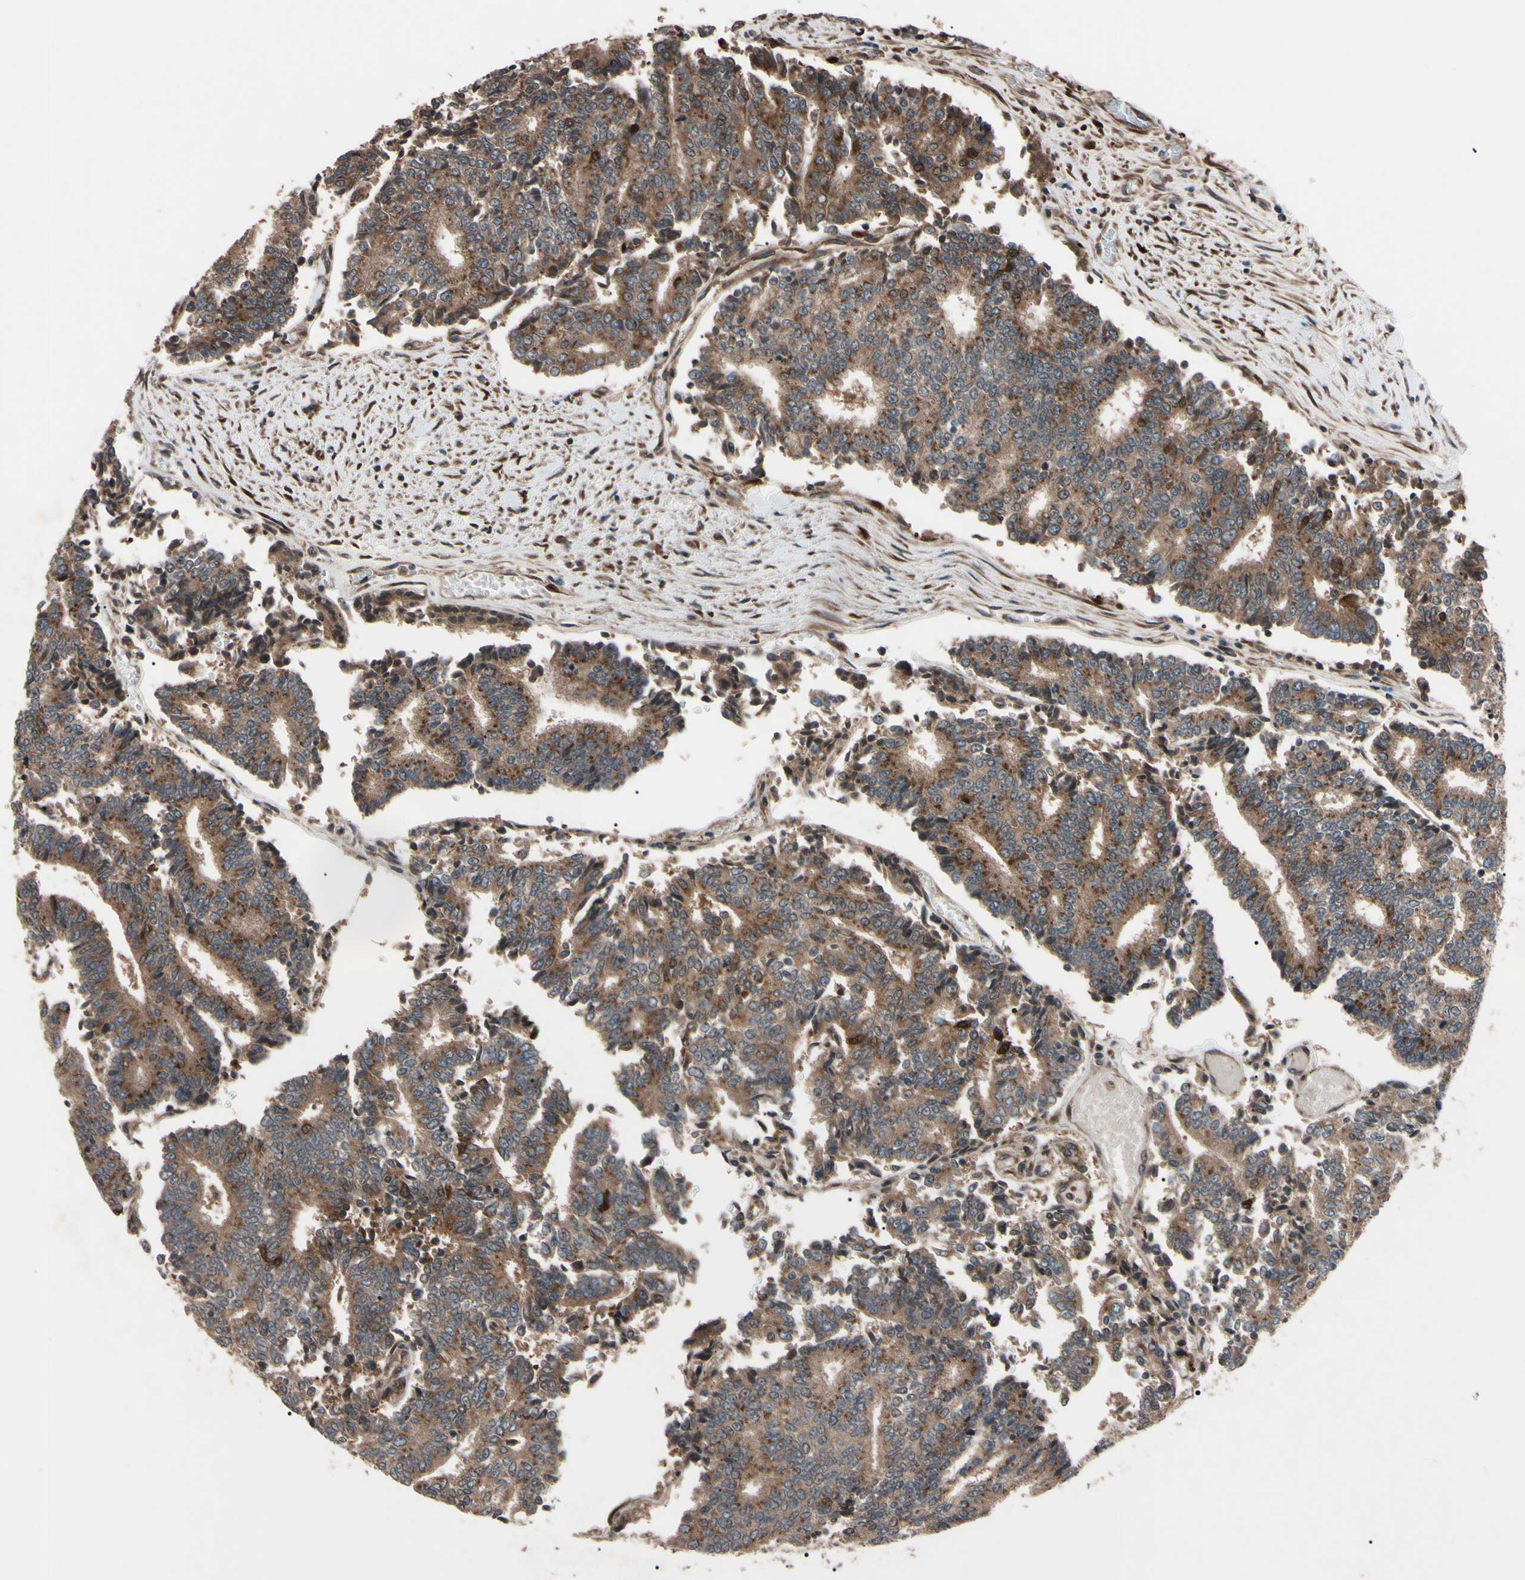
{"staining": {"intensity": "moderate", "quantity": ">75%", "location": "cytoplasmic/membranous"}, "tissue": "prostate cancer", "cell_type": "Tumor cells", "image_type": "cancer", "snomed": [{"axis": "morphology", "description": "Normal tissue, NOS"}, {"axis": "morphology", "description": "Adenocarcinoma, High grade"}, {"axis": "topography", "description": "Prostate"}, {"axis": "topography", "description": "Seminal veicle"}], "caption": "Immunohistochemistry micrograph of neoplastic tissue: prostate cancer (high-grade adenocarcinoma) stained using immunohistochemistry (IHC) exhibits medium levels of moderate protein expression localized specifically in the cytoplasmic/membranous of tumor cells, appearing as a cytoplasmic/membranous brown color.", "gene": "GUCY1B1", "patient": {"sex": "male", "age": 55}}